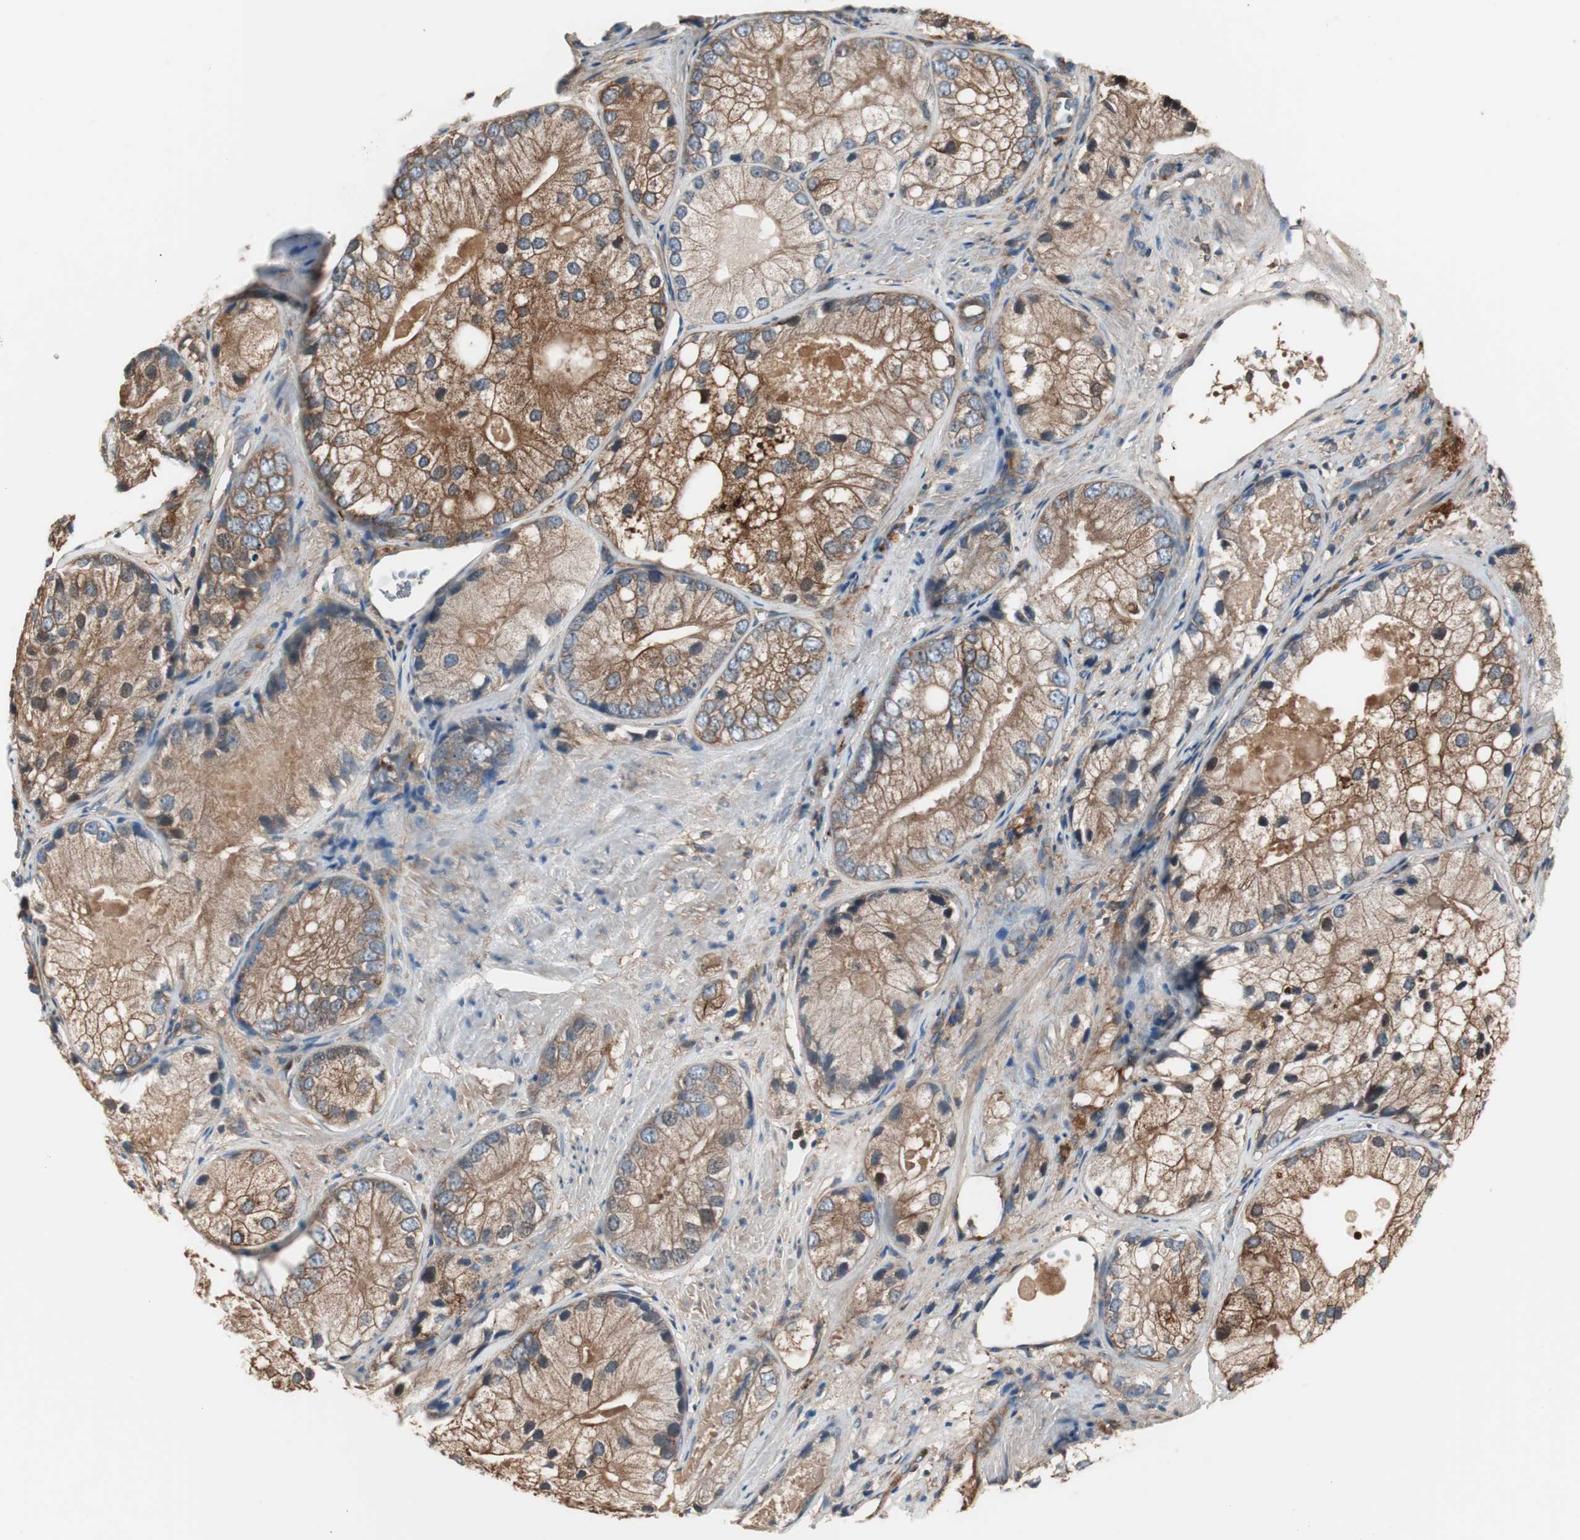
{"staining": {"intensity": "strong", "quantity": ">75%", "location": "cytoplasmic/membranous"}, "tissue": "prostate cancer", "cell_type": "Tumor cells", "image_type": "cancer", "snomed": [{"axis": "morphology", "description": "Adenocarcinoma, Low grade"}, {"axis": "topography", "description": "Prostate"}], "caption": "Immunohistochemical staining of adenocarcinoma (low-grade) (prostate) exhibits high levels of strong cytoplasmic/membranous staining in approximately >75% of tumor cells. (Brightfield microscopy of DAB IHC at high magnification).", "gene": "CAPNS1", "patient": {"sex": "male", "age": 69}}